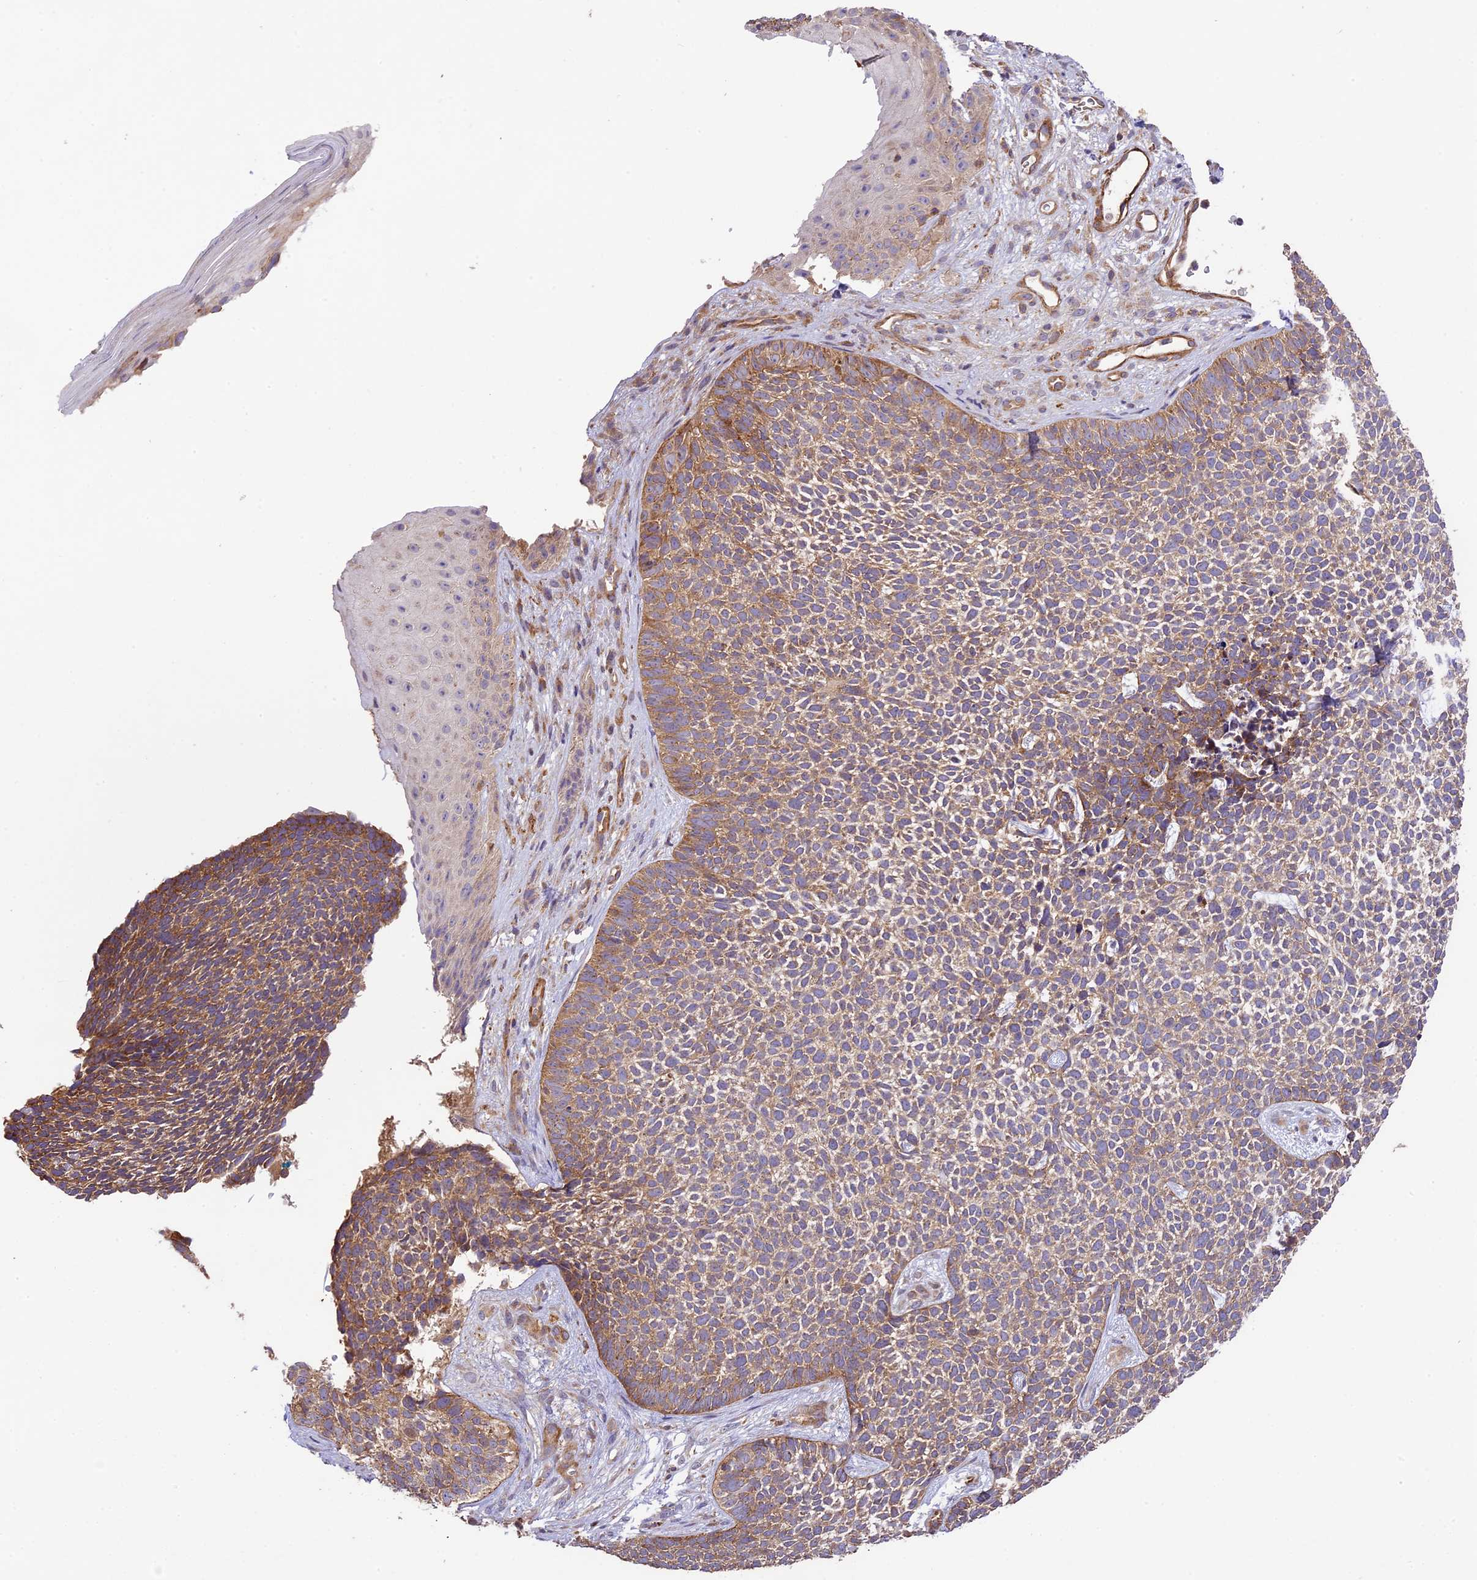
{"staining": {"intensity": "moderate", "quantity": "25%-75%", "location": "cytoplasmic/membranous"}, "tissue": "skin cancer", "cell_type": "Tumor cells", "image_type": "cancer", "snomed": [{"axis": "morphology", "description": "Basal cell carcinoma"}, {"axis": "topography", "description": "Skin"}], "caption": "Moderate cytoplasmic/membranous positivity for a protein is seen in about 25%-75% of tumor cells of skin cancer (basal cell carcinoma) using IHC.", "gene": "WDR88", "patient": {"sex": "female", "age": 84}}